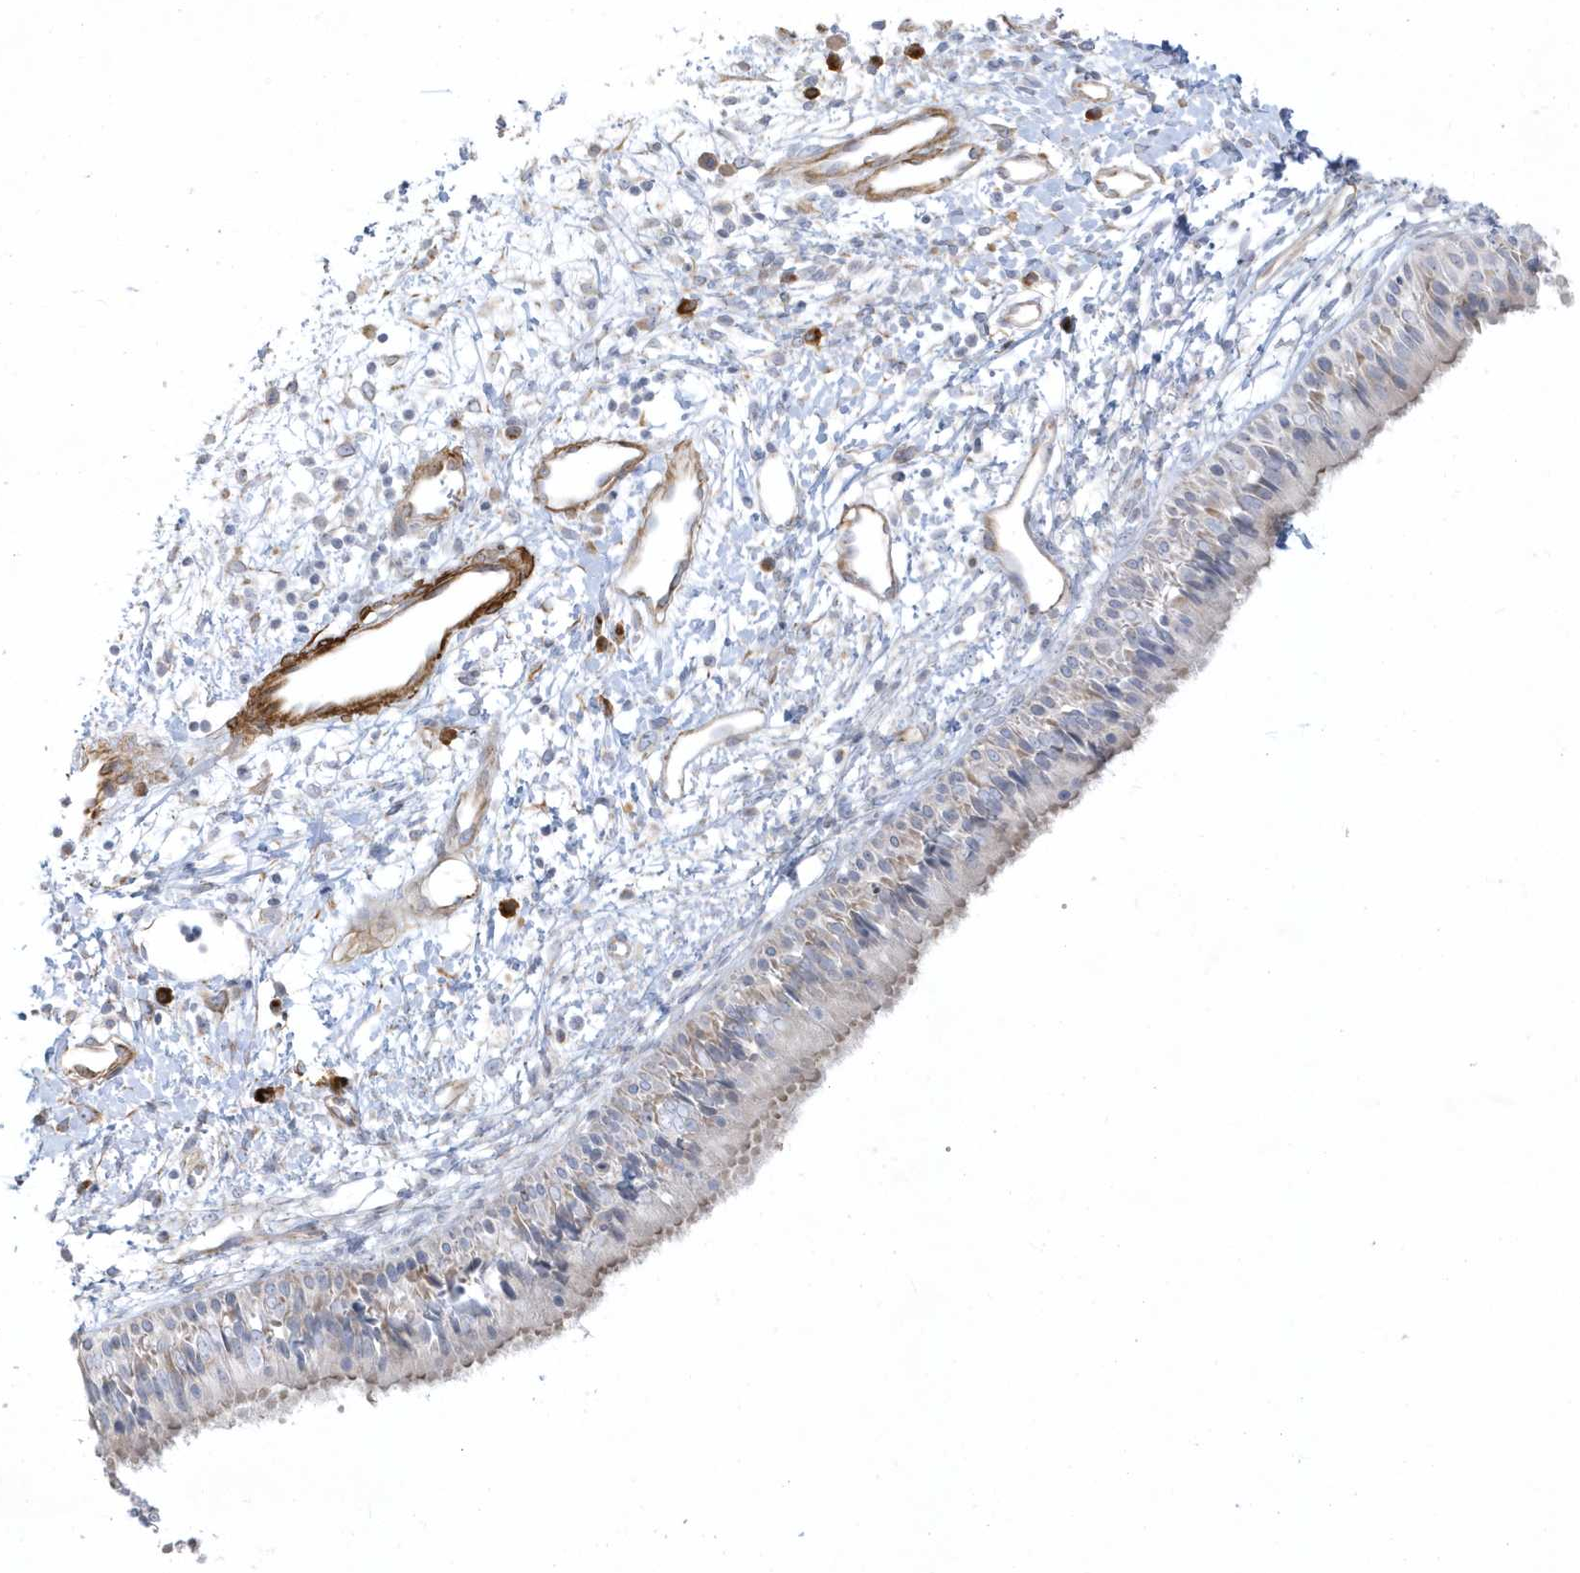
{"staining": {"intensity": "moderate", "quantity": "<25%", "location": "cytoplasmic/membranous"}, "tissue": "nasopharynx", "cell_type": "Respiratory epithelial cells", "image_type": "normal", "snomed": [{"axis": "morphology", "description": "Normal tissue, NOS"}, {"axis": "topography", "description": "Nasopharynx"}], "caption": "IHC micrograph of benign human nasopharynx stained for a protein (brown), which displays low levels of moderate cytoplasmic/membranous expression in approximately <25% of respiratory epithelial cells.", "gene": "THADA", "patient": {"sex": "male", "age": 22}}